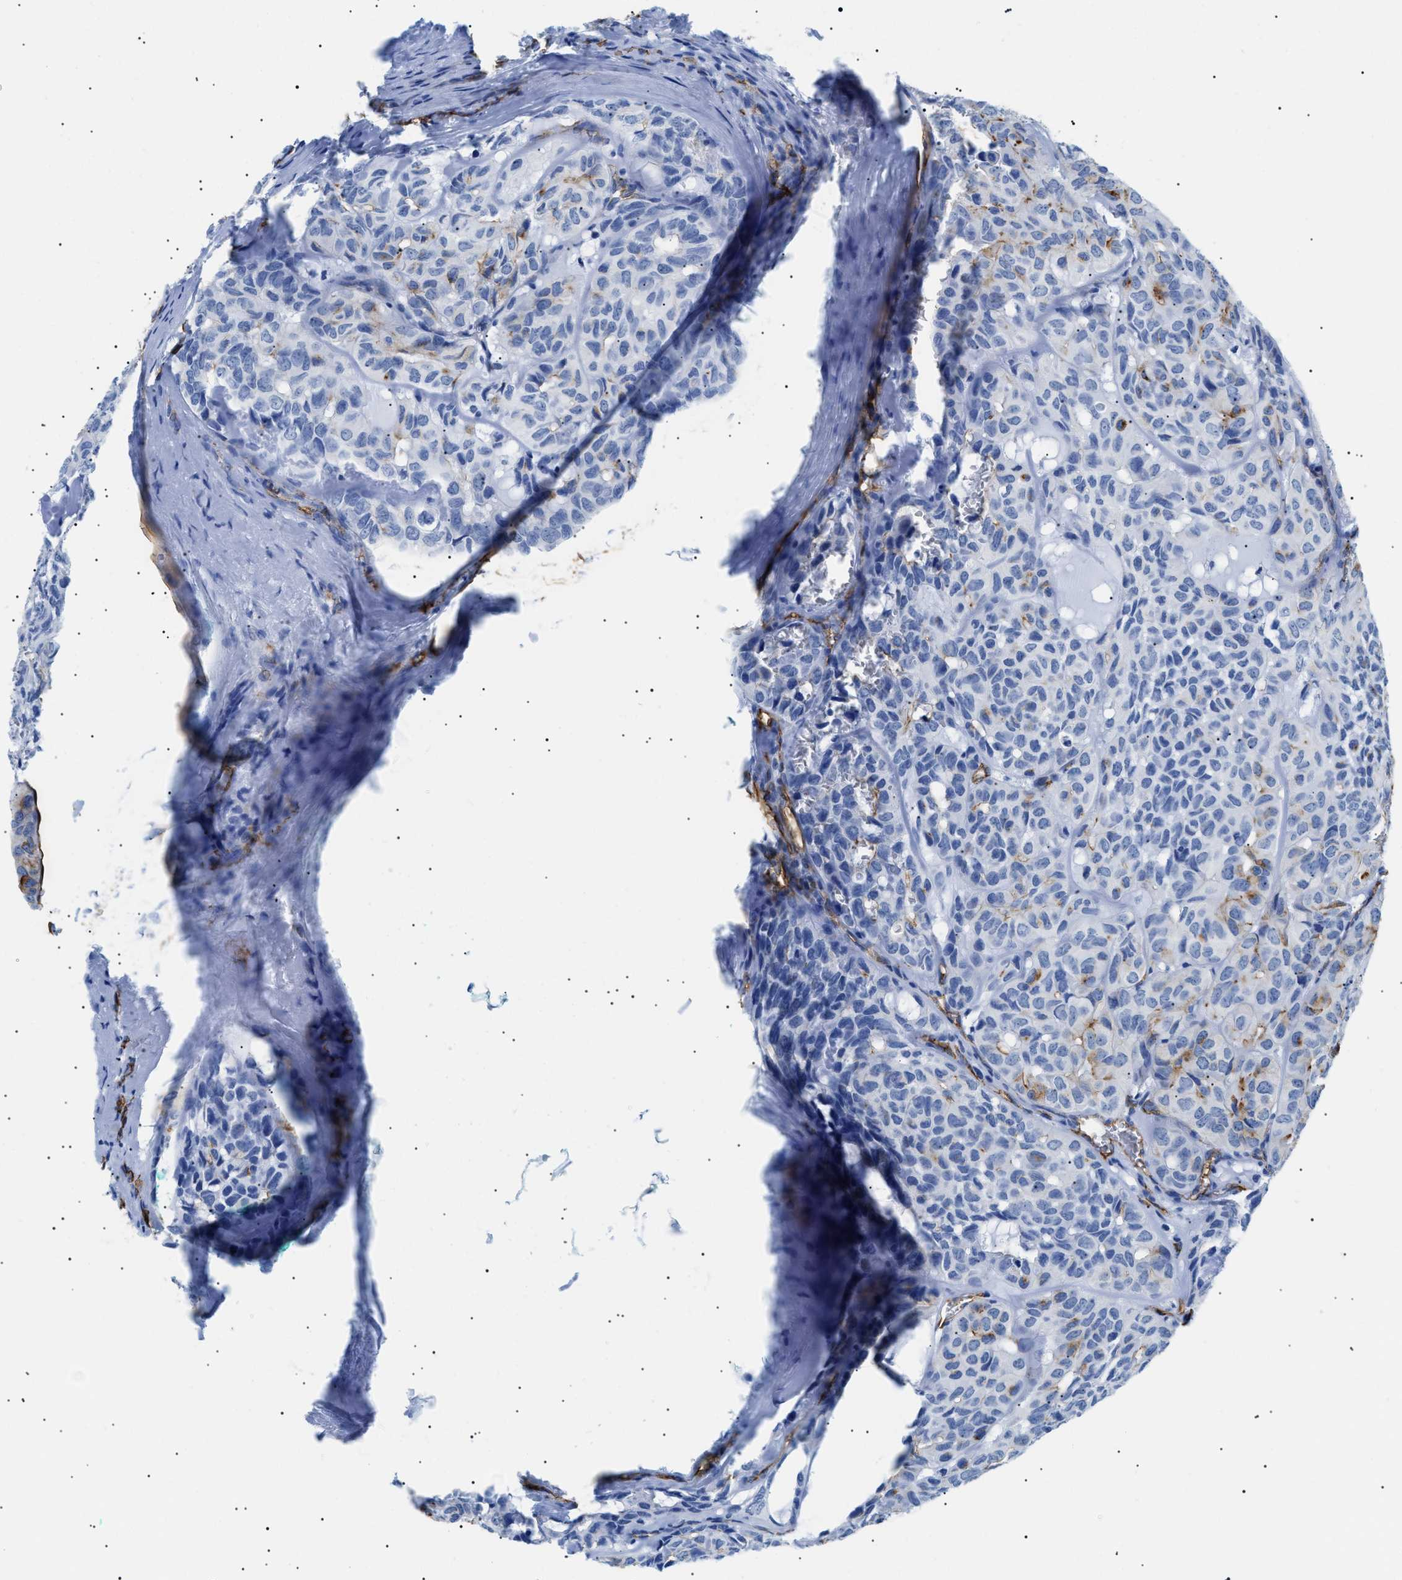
{"staining": {"intensity": "negative", "quantity": "none", "location": "none"}, "tissue": "head and neck cancer", "cell_type": "Tumor cells", "image_type": "cancer", "snomed": [{"axis": "morphology", "description": "Adenocarcinoma, NOS"}, {"axis": "topography", "description": "Salivary gland, NOS"}, {"axis": "topography", "description": "Head-Neck"}], "caption": "Immunohistochemical staining of human head and neck adenocarcinoma exhibits no significant expression in tumor cells.", "gene": "PODXL", "patient": {"sex": "female", "age": 76}}